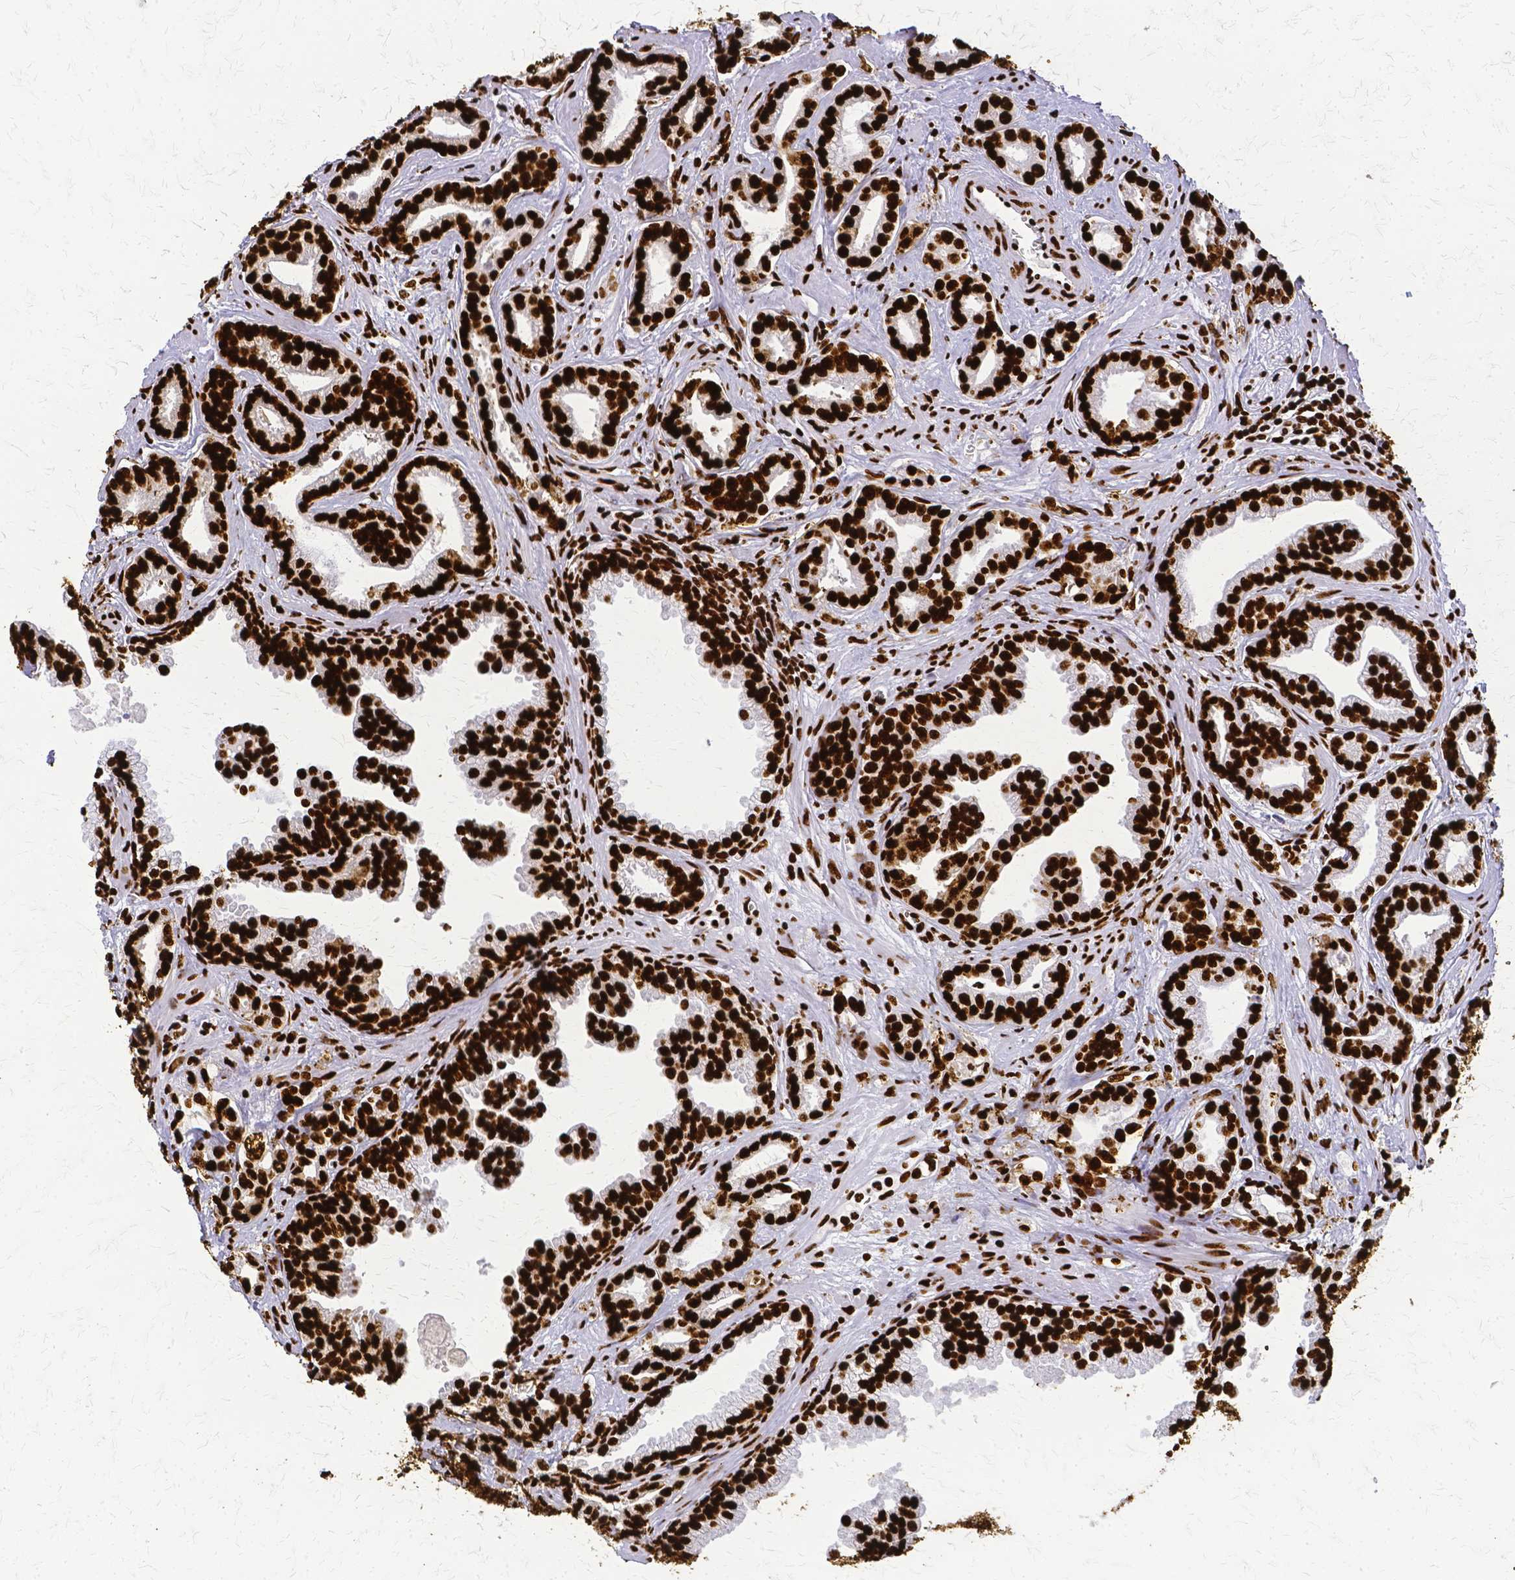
{"staining": {"intensity": "strong", "quantity": ">75%", "location": "nuclear"}, "tissue": "prostate cancer", "cell_type": "Tumor cells", "image_type": "cancer", "snomed": [{"axis": "morphology", "description": "Adenocarcinoma, Medium grade"}, {"axis": "topography", "description": "Prostate"}], "caption": "Prostate medium-grade adenocarcinoma stained with DAB (3,3'-diaminobenzidine) IHC demonstrates high levels of strong nuclear positivity in about >75% of tumor cells. (DAB (3,3'-diaminobenzidine) IHC with brightfield microscopy, high magnification).", "gene": "SFPQ", "patient": {"sex": "male", "age": 57}}